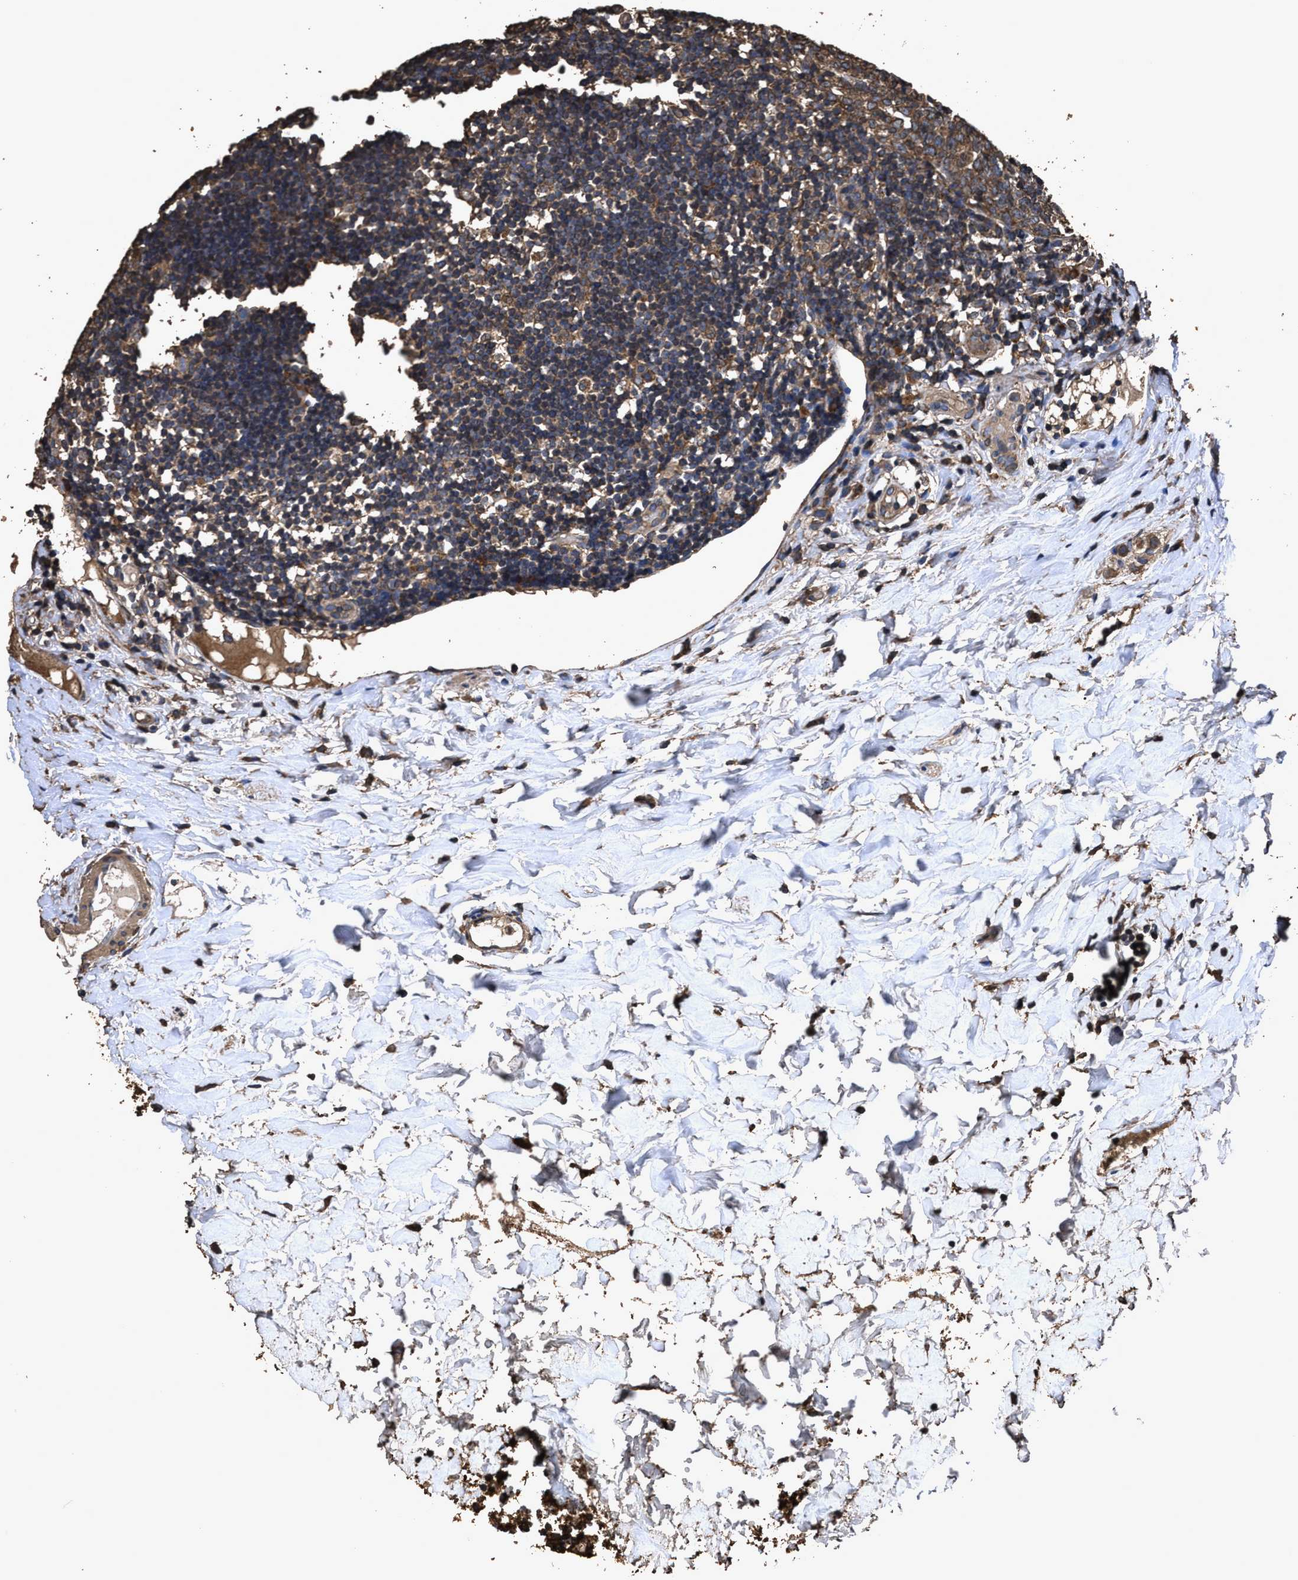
{"staining": {"intensity": "strong", "quantity": ">75%", "location": "cytoplasmic/membranous"}, "tissue": "appendix", "cell_type": "Glandular cells", "image_type": "normal", "snomed": [{"axis": "morphology", "description": "Normal tissue, NOS"}, {"axis": "topography", "description": "Appendix"}], "caption": "Immunohistochemical staining of benign appendix exhibits >75% levels of strong cytoplasmic/membranous protein staining in approximately >75% of glandular cells.", "gene": "ZMYND19", "patient": {"sex": "female", "age": 20}}